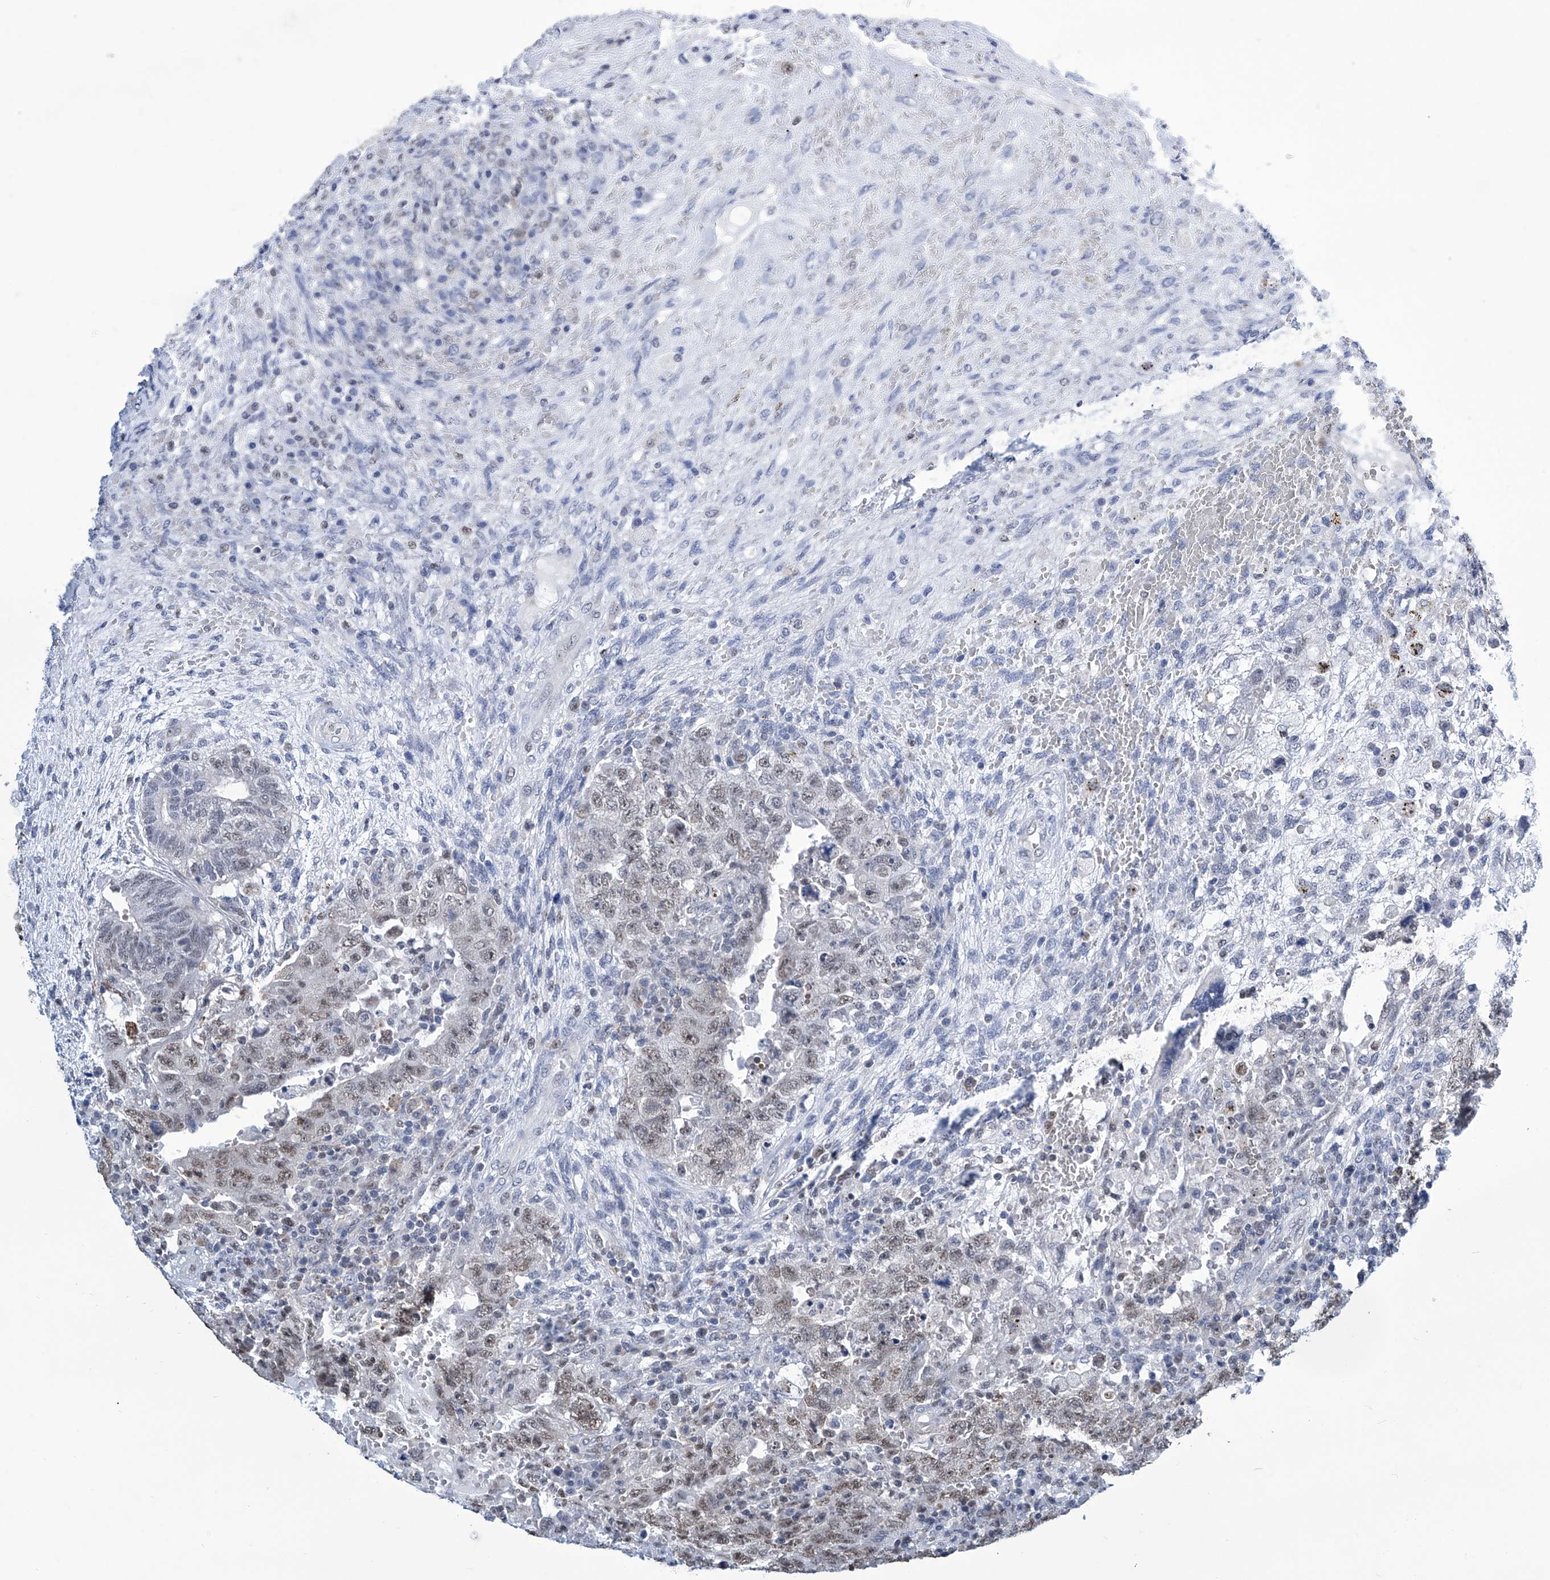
{"staining": {"intensity": "weak", "quantity": ">75%", "location": "nuclear"}, "tissue": "testis cancer", "cell_type": "Tumor cells", "image_type": "cancer", "snomed": [{"axis": "morphology", "description": "Carcinoma, Embryonal, NOS"}, {"axis": "topography", "description": "Testis"}], "caption": "Testis cancer stained with DAB (3,3'-diaminobenzidine) immunohistochemistry reveals low levels of weak nuclear staining in approximately >75% of tumor cells. Immunohistochemistry (ihc) stains the protein in brown and the nuclei are stained blue.", "gene": "SREBF2", "patient": {"sex": "male", "age": 26}}